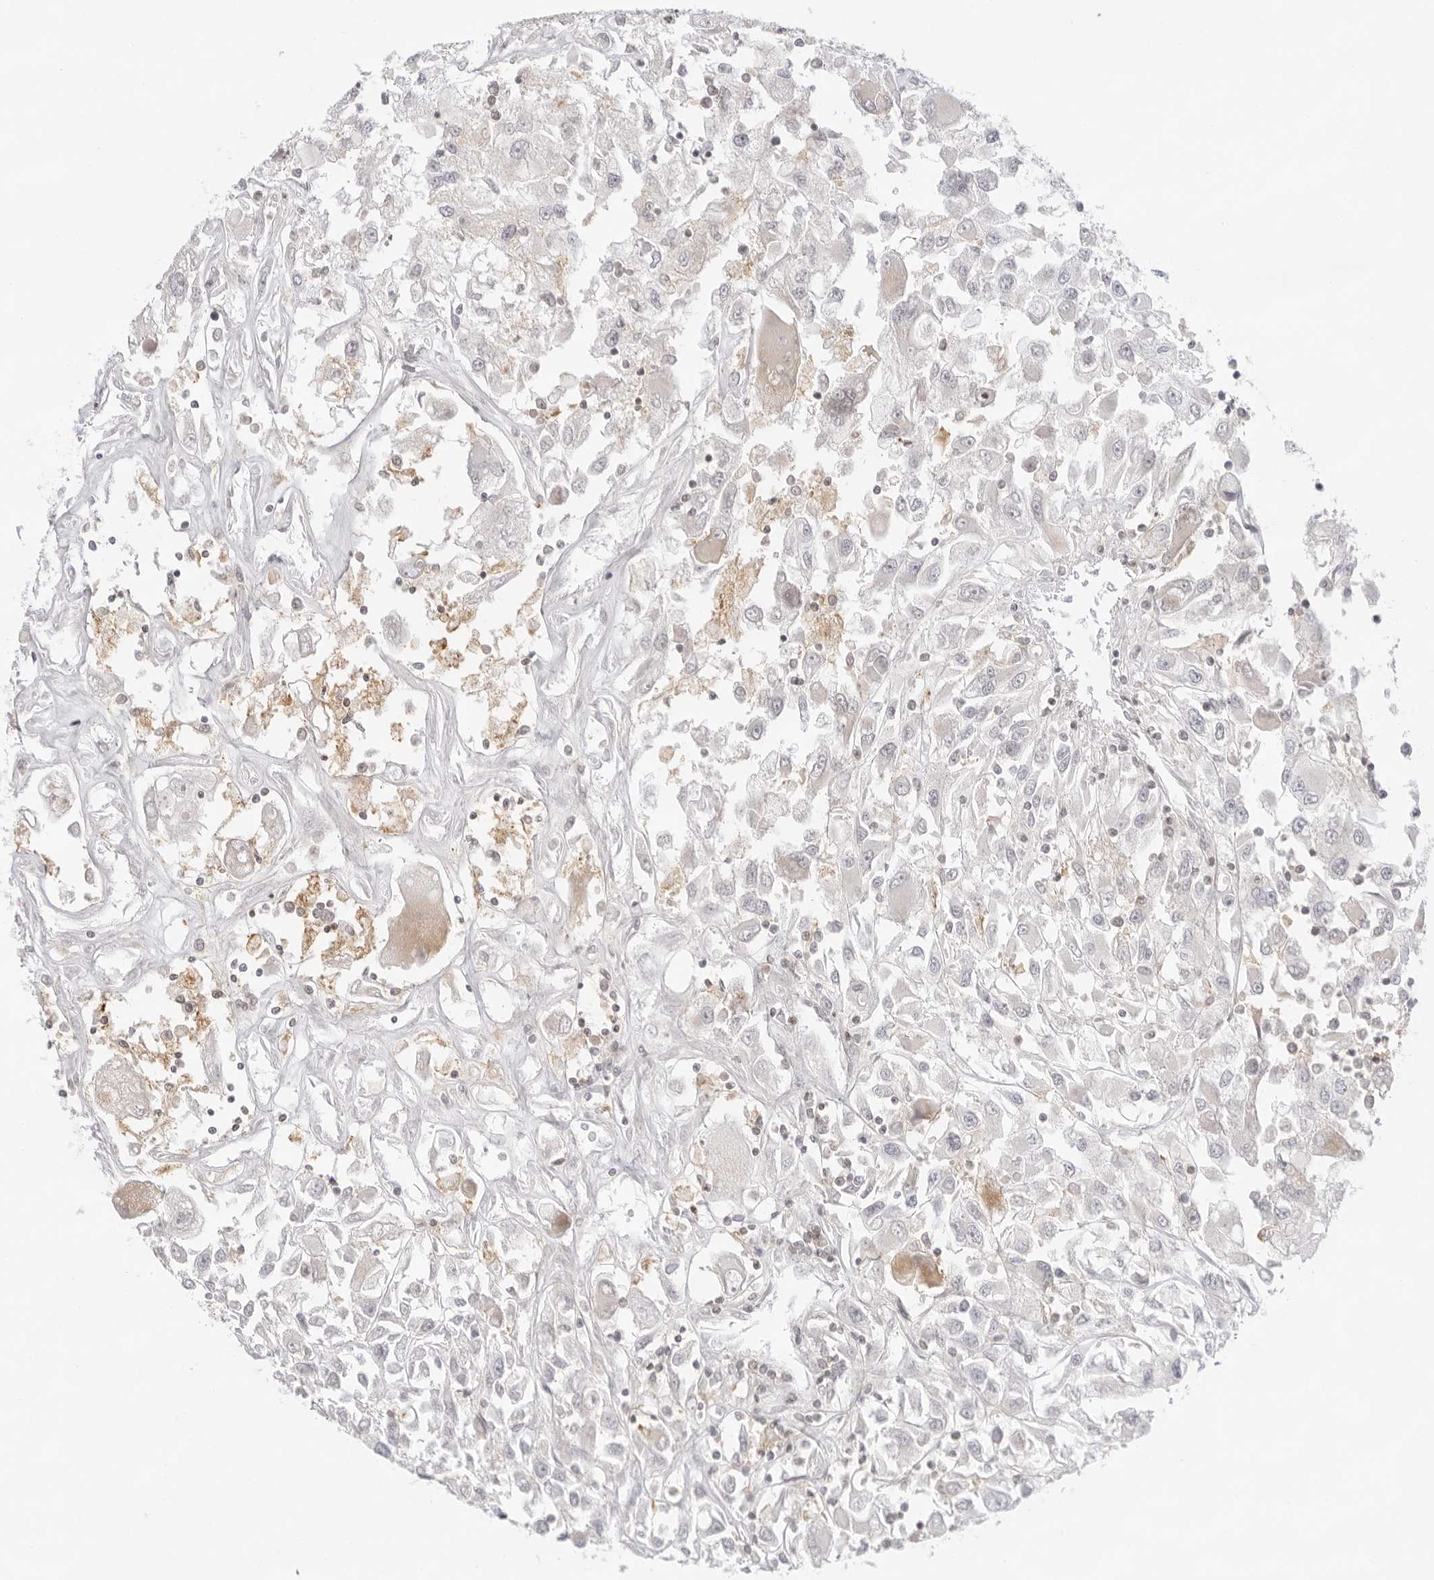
{"staining": {"intensity": "weak", "quantity": "<25%", "location": "cytoplasmic/membranous"}, "tissue": "renal cancer", "cell_type": "Tumor cells", "image_type": "cancer", "snomed": [{"axis": "morphology", "description": "Adenocarcinoma, NOS"}, {"axis": "topography", "description": "Kidney"}], "caption": "Tumor cells are negative for protein expression in human renal cancer (adenocarcinoma).", "gene": "TNFRSF14", "patient": {"sex": "female", "age": 52}}